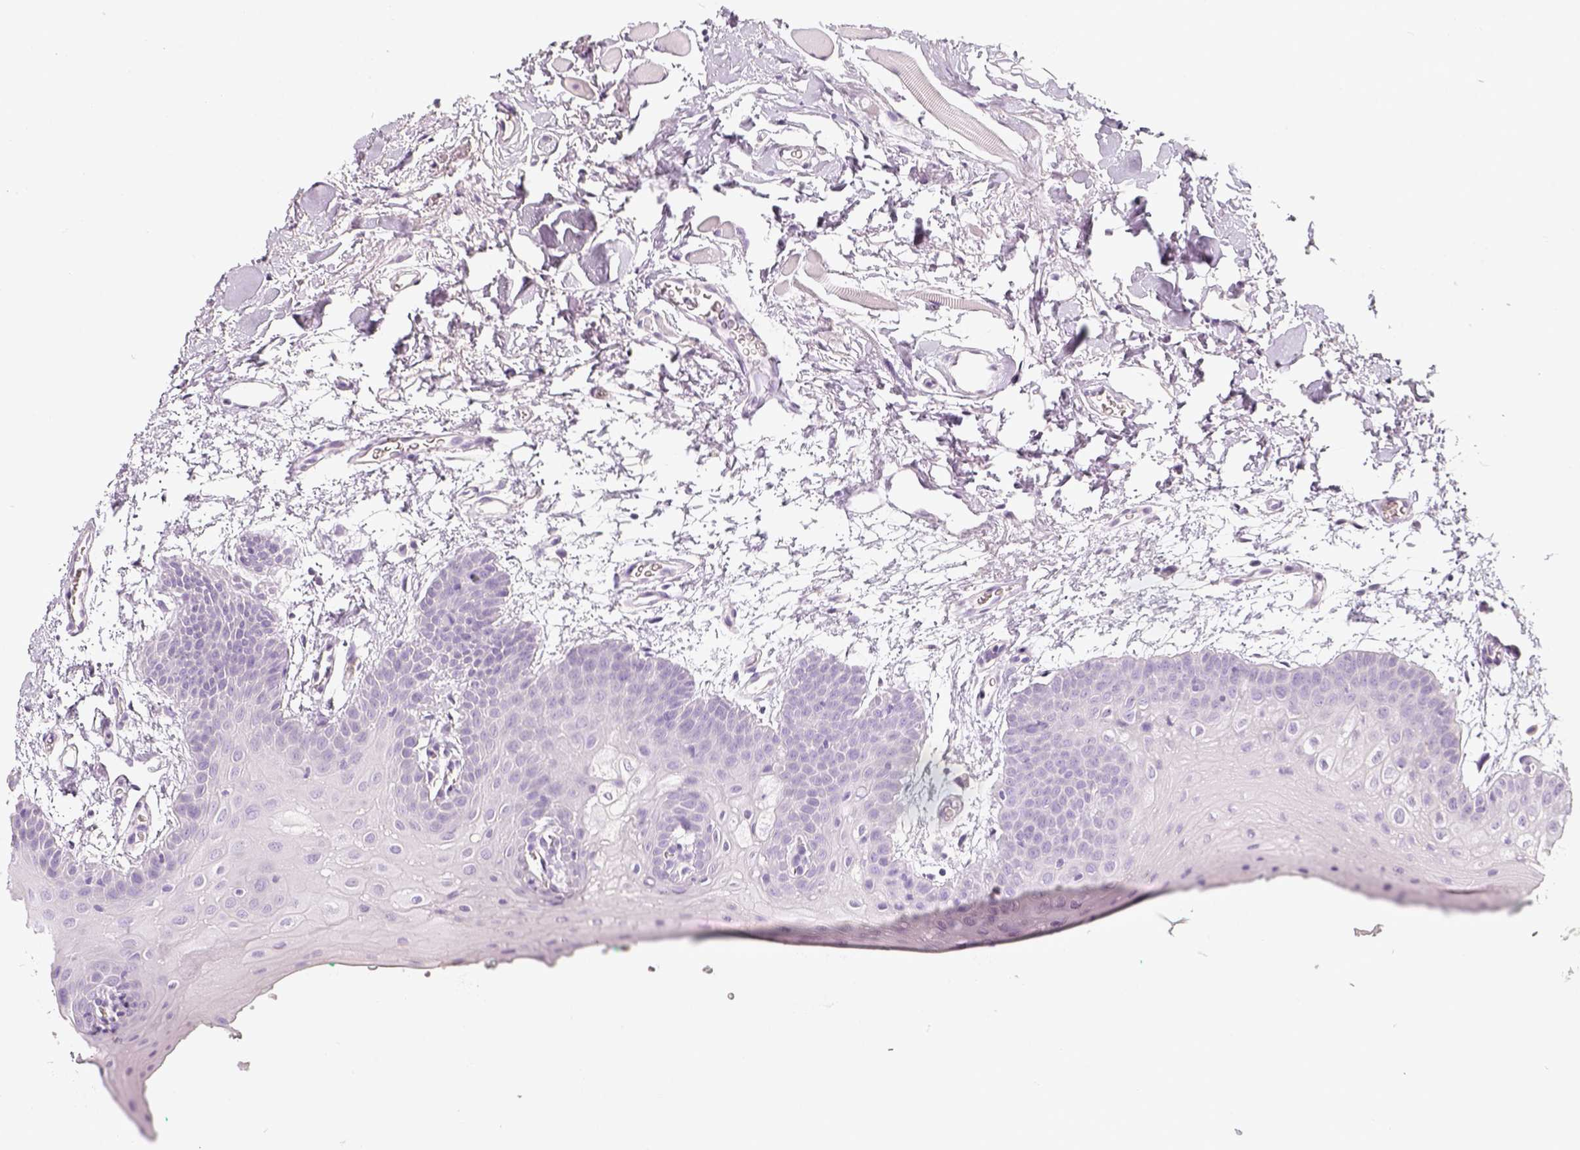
{"staining": {"intensity": "negative", "quantity": "none", "location": "none"}, "tissue": "oral mucosa", "cell_type": "Squamous epithelial cells", "image_type": "normal", "snomed": [{"axis": "morphology", "description": "Normal tissue, NOS"}, {"axis": "morphology", "description": "Squamous cell carcinoma, NOS"}, {"axis": "topography", "description": "Oral tissue"}, {"axis": "topography", "description": "Head-Neck"}], "caption": "Immunohistochemical staining of benign oral mucosa displays no significant positivity in squamous epithelial cells. (DAB (3,3'-diaminobenzidine) immunohistochemistry with hematoxylin counter stain).", "gene": "NECAB2", "patient": {"sex": "female", "age": 50}}